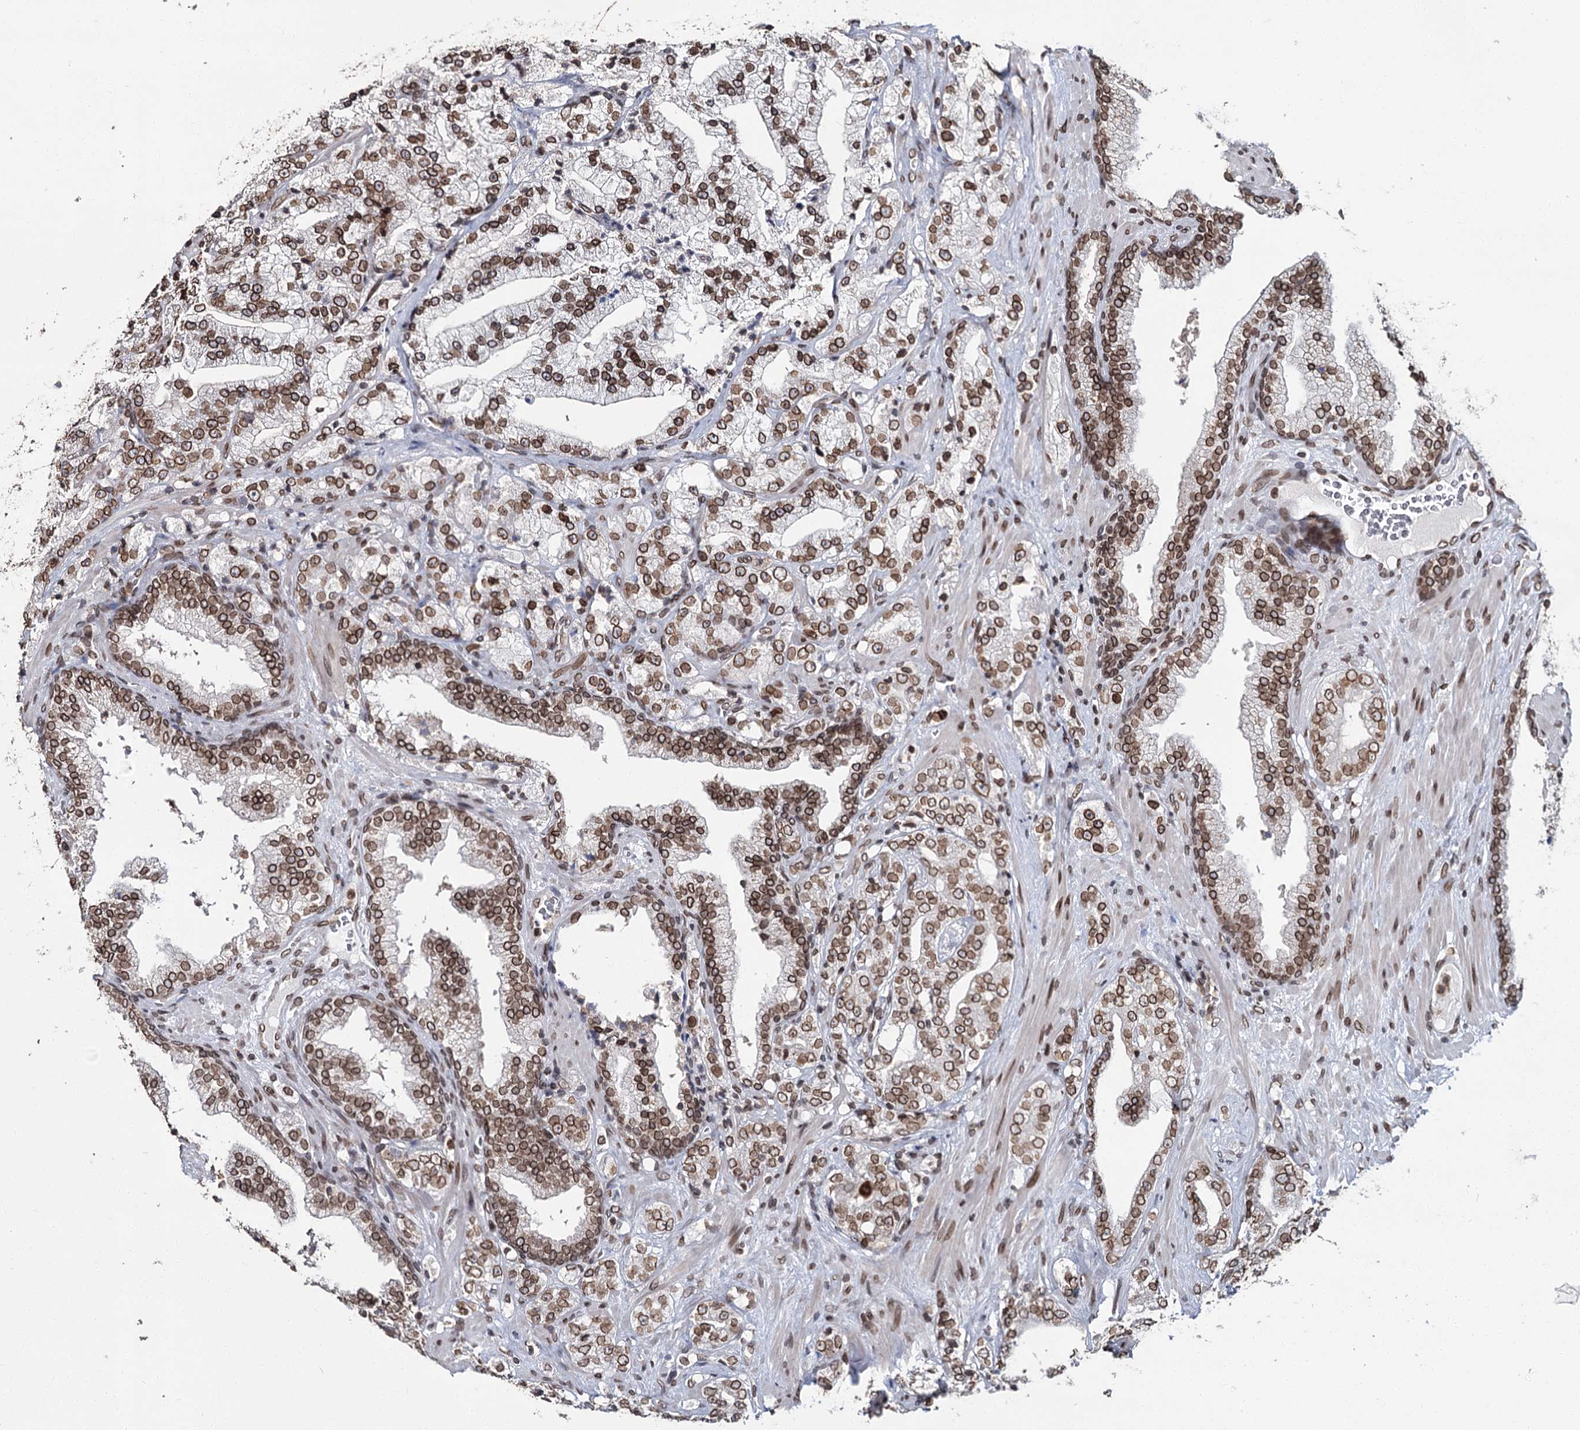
{"staining": {"intensity": "moderate", "quantity": ">75%", "location": "cytoplasmic/membranous,nuclear"}, "tissue": "prostate cancer", "cell_type": "Tumor cells", "image_type": "cancer", "snomed": [{"axis": "morphology", "description": "Adenocarcinoma, High grade"}, {"axis": "topography", "description": "Prostate"}], "caption": "Tumor cells exhibit medium levels of moderate cytoplasmic/membranous and nuclear positivity in approximately >75% of cells in prostate cancer (adenocarcinoma (high-grade)). The protein is stained brown, and the nuclei are stained in blue (DAB (3,3'-diaminobenzidine) IHC with brightfield microscopy, high magnification).", "gene": "KIAA0930", "patient": {"sex": "male", "age": 64}}